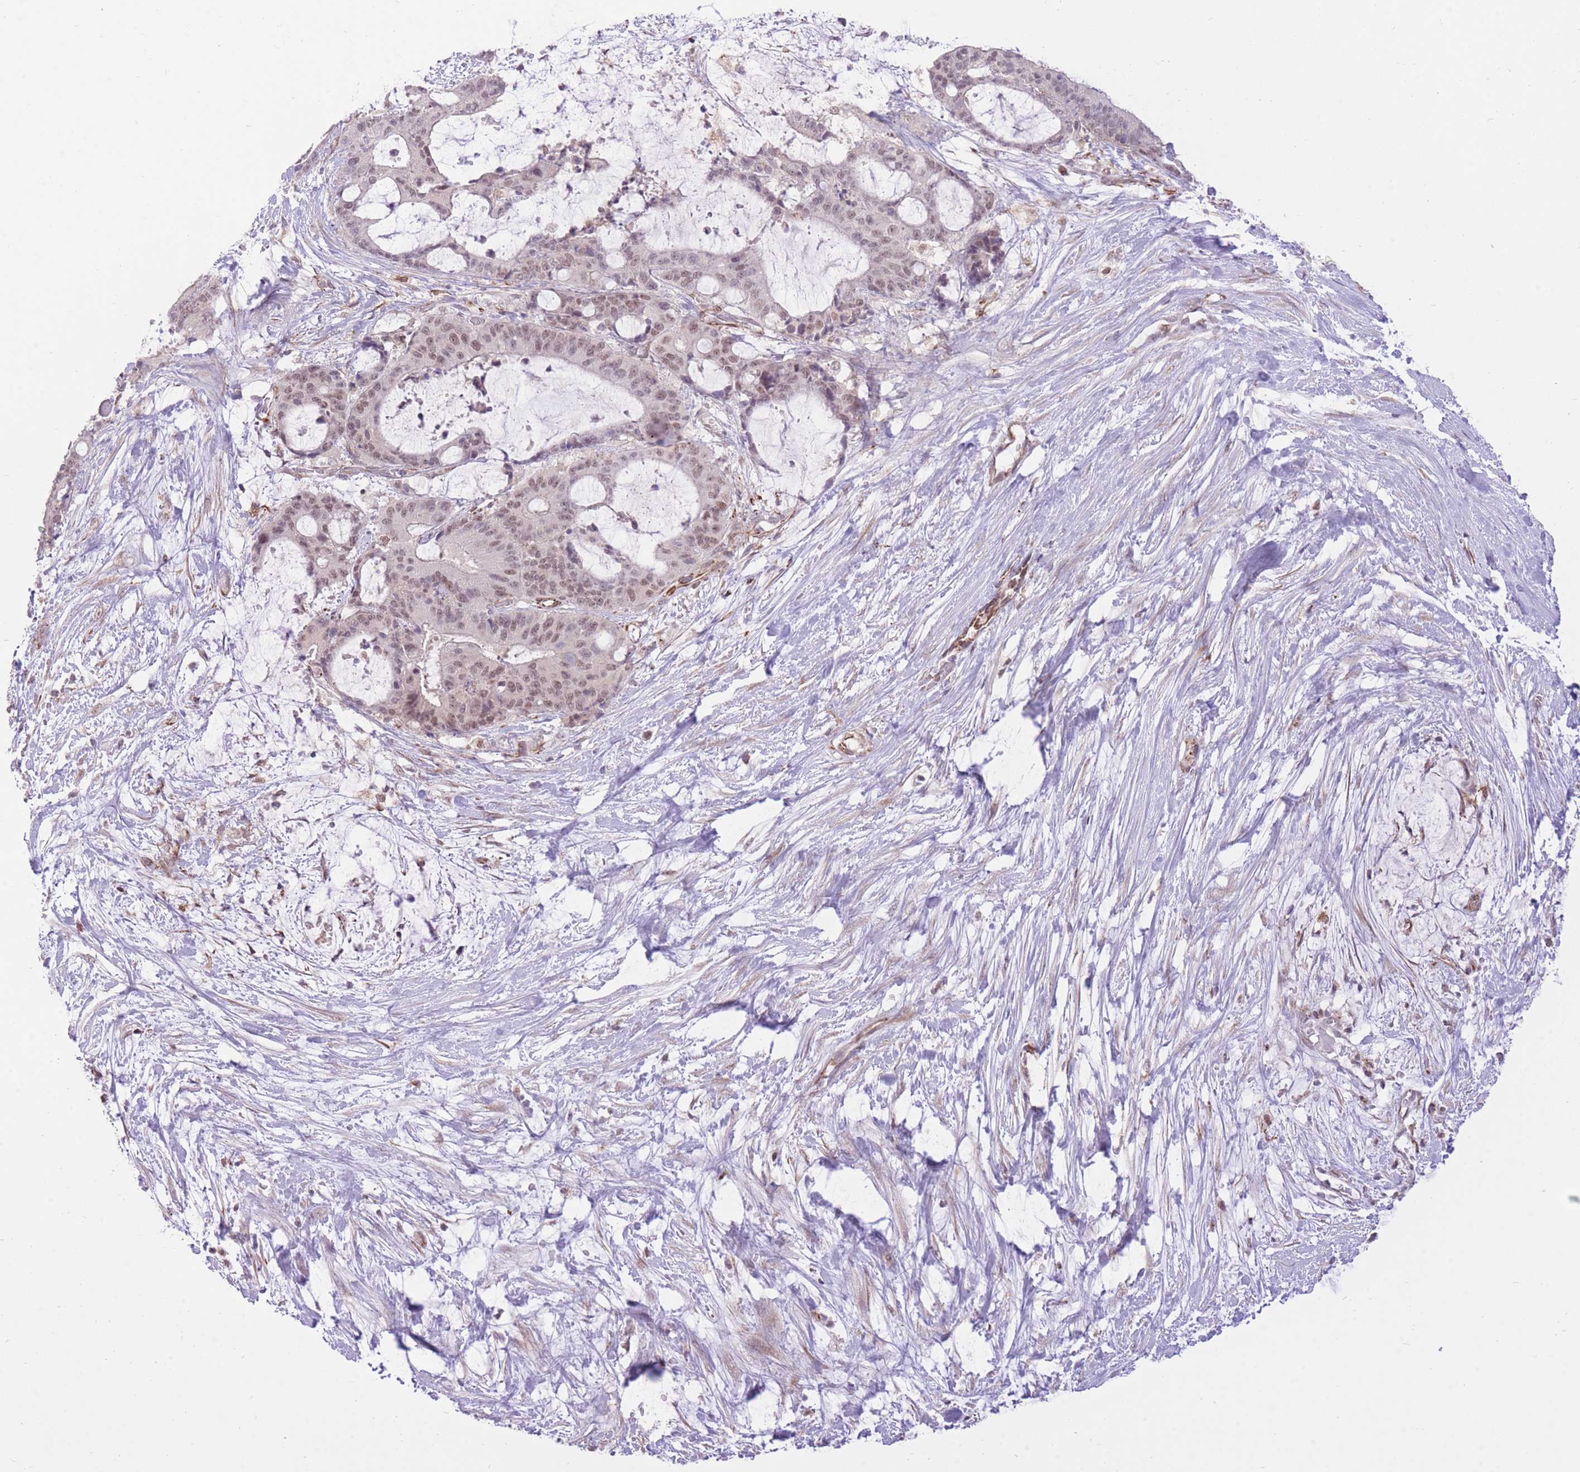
{"staining": {"intensity": "weak", "quantity": "25%-75%", "location": "nuclear"}, "tissue": "liver cancer", "cell_type": "Tumor cells", "image_type": "cancer", "snomed": [{"axis": "morphology", "description": "Normal tissue, NOS"}, {"axis": "morphology", "description": "Cholangiocarcinoma"}, {"axis": "topography", "description": "Liver"}, {"axis": "topography", "description": "Peripheral nerve tissue"}], "caption": "A low amount of weak nuclear positivity is appreciated in about 25%-75% of tumor cells in liver cancer (cholangiocarcinoma) tissue.", "gene": "ELL", "patient": {"sex": "female", "age": 73}}